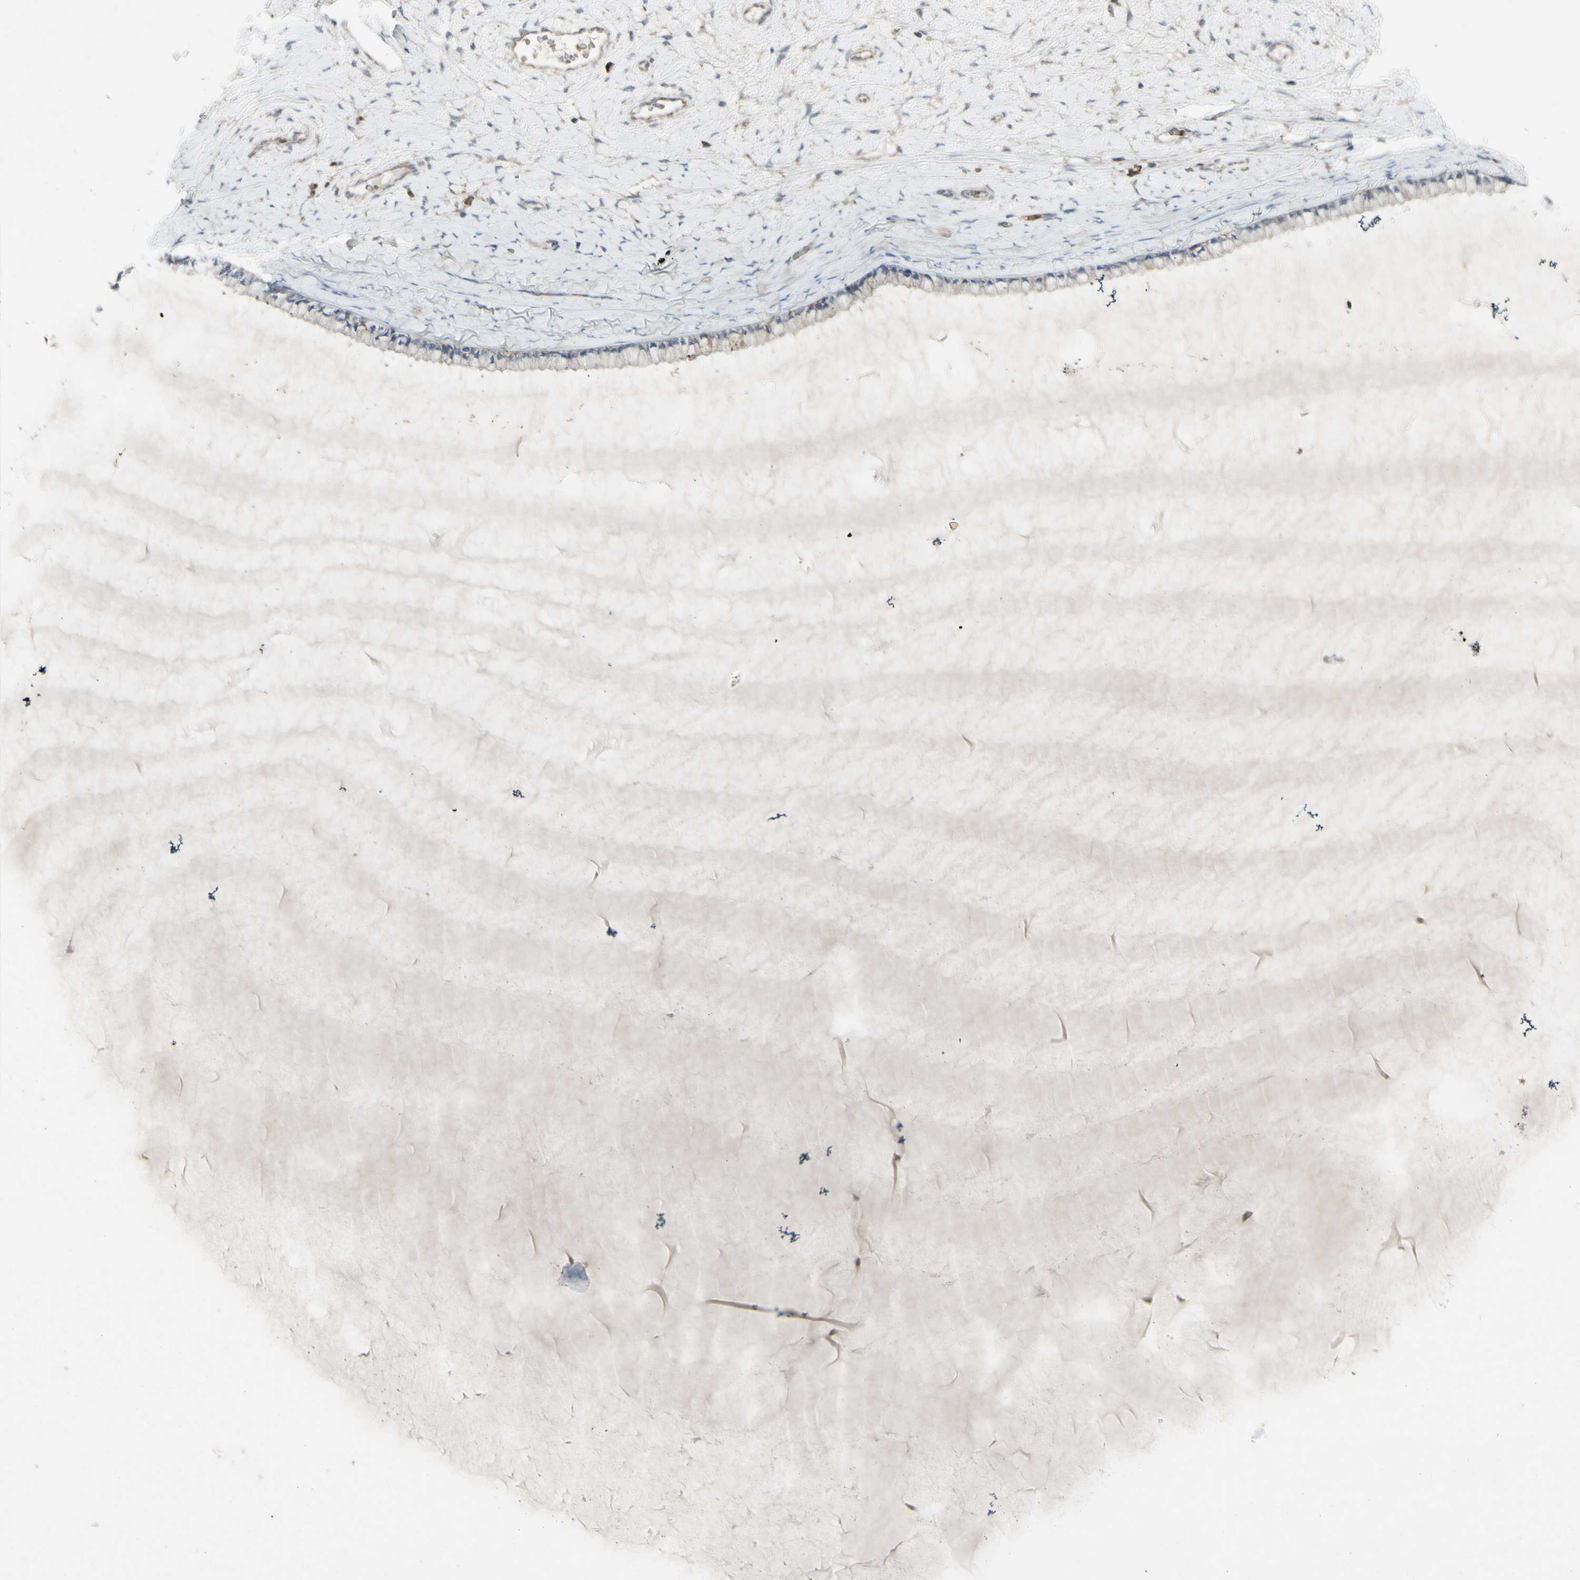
{"staining": {"intensity": "weak", "quantity": "25%-75%", "location": "cytoplasmic/membranous"}, "tissue": "cervix", "cell_type": "Glandular cells", "image_type": "normal", "snomed": [{"axis": "morphology", "description": "Normal tissue, NOS"}, {"axis": "topography", "description": "Cervix"}], "caption": "Weak cytoplasmic/membranous staining for a protein is present in about 25%-75% of glandular cells of benign cervix using immunohistochemistry (IHC).", "gene": "SHC1", "patient": {"sex": "female", "age": 39}}